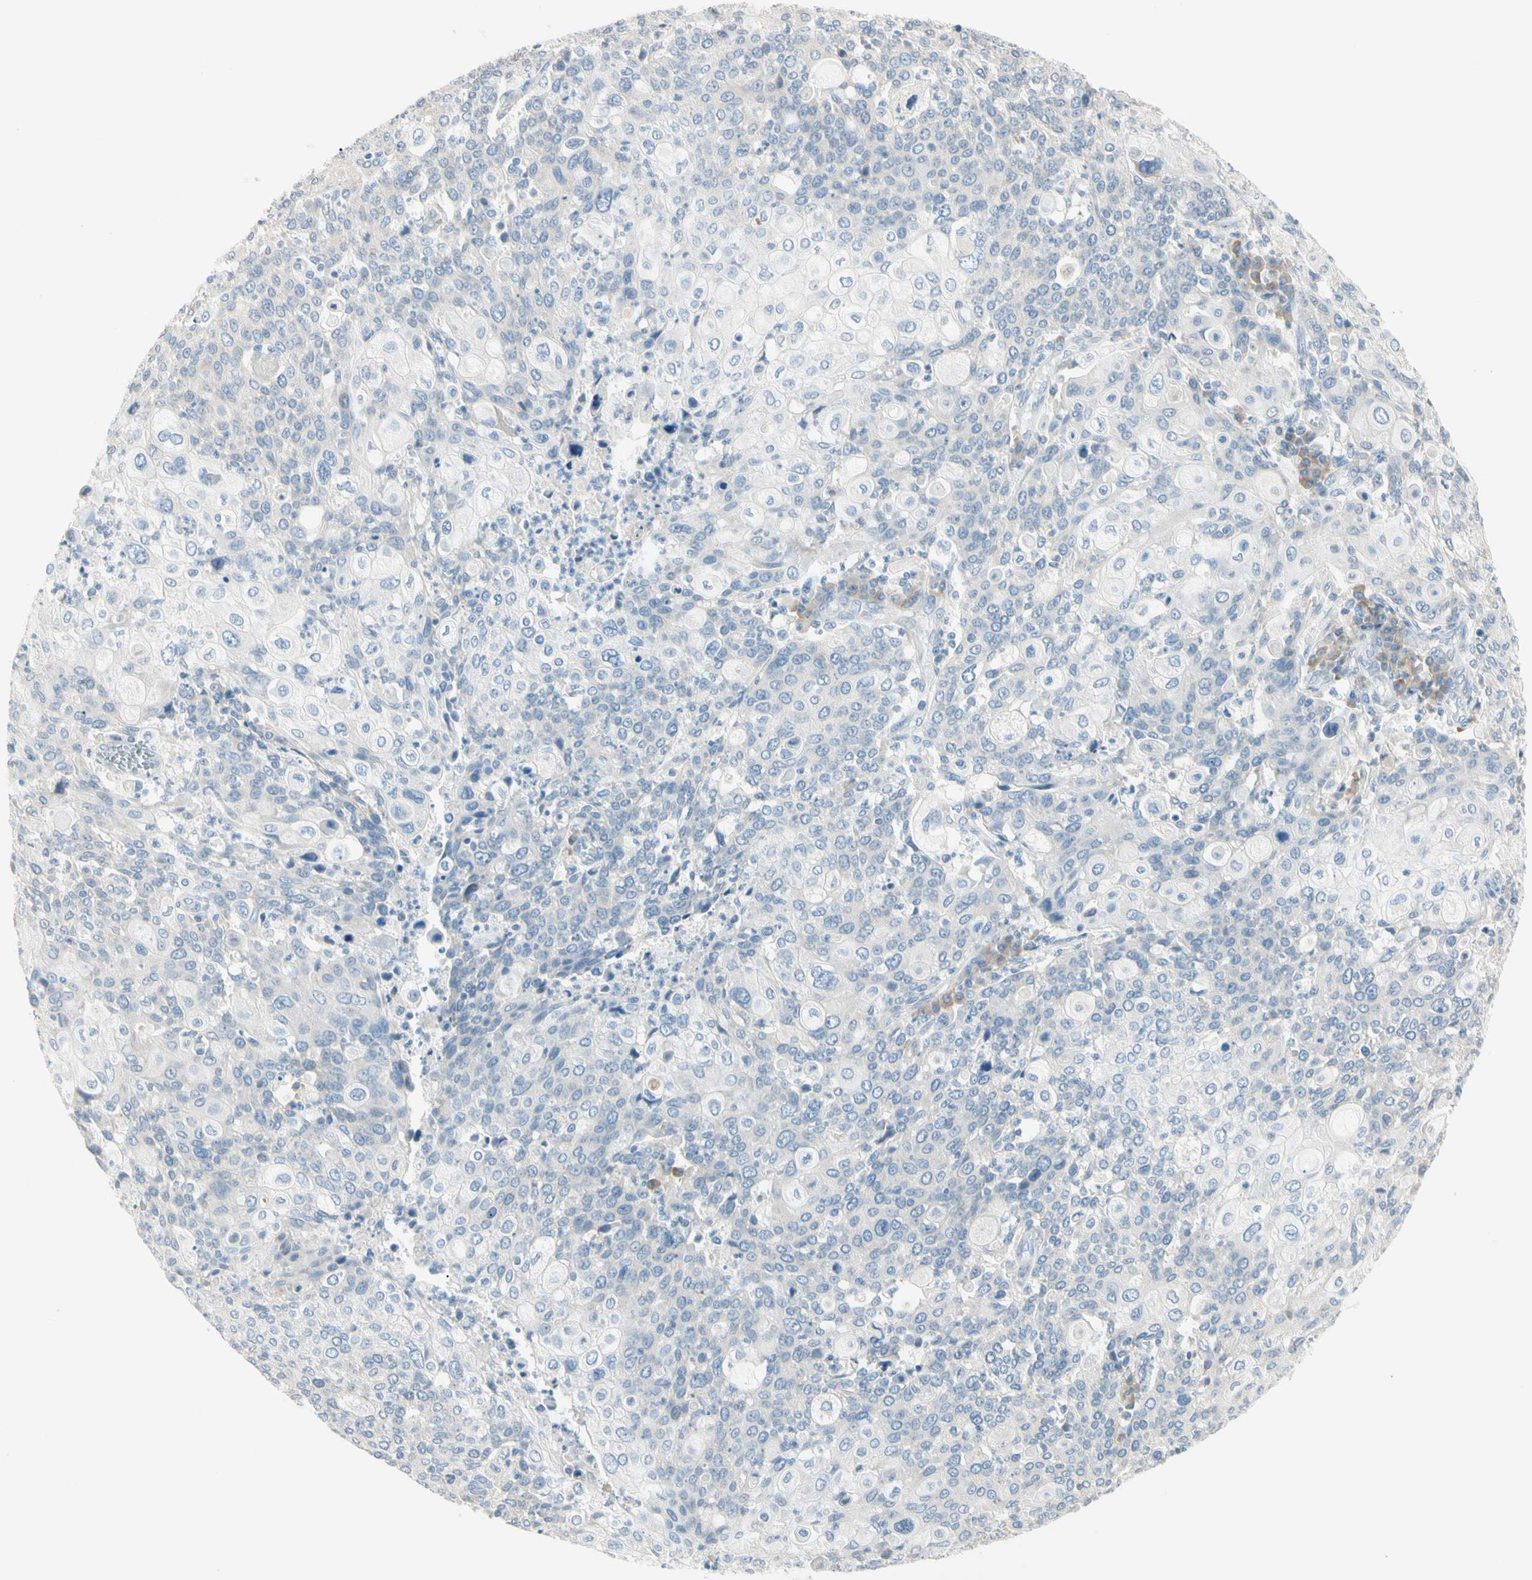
{"staining": {"intensity": "negative", "quantity": "none", "location": "none"}, "tissue": "cervical cancer", "cell_type": "Tumor cells", "image_type": "cancer", "snomed": [{"axis": "morphology", "description": "Squamous cell carcinoma, NOS"}, {"axis": "topography", "description": "Cervix"}], "caption": "A high-resolution histopathology image shows immunohistochemistry (IHC) staining of cervical squamous cell carcinoma, which displays no significant positivity in tumor cells.", "gene": "ALDH18A1", "patient": {"sex": "female", "age": 40}}